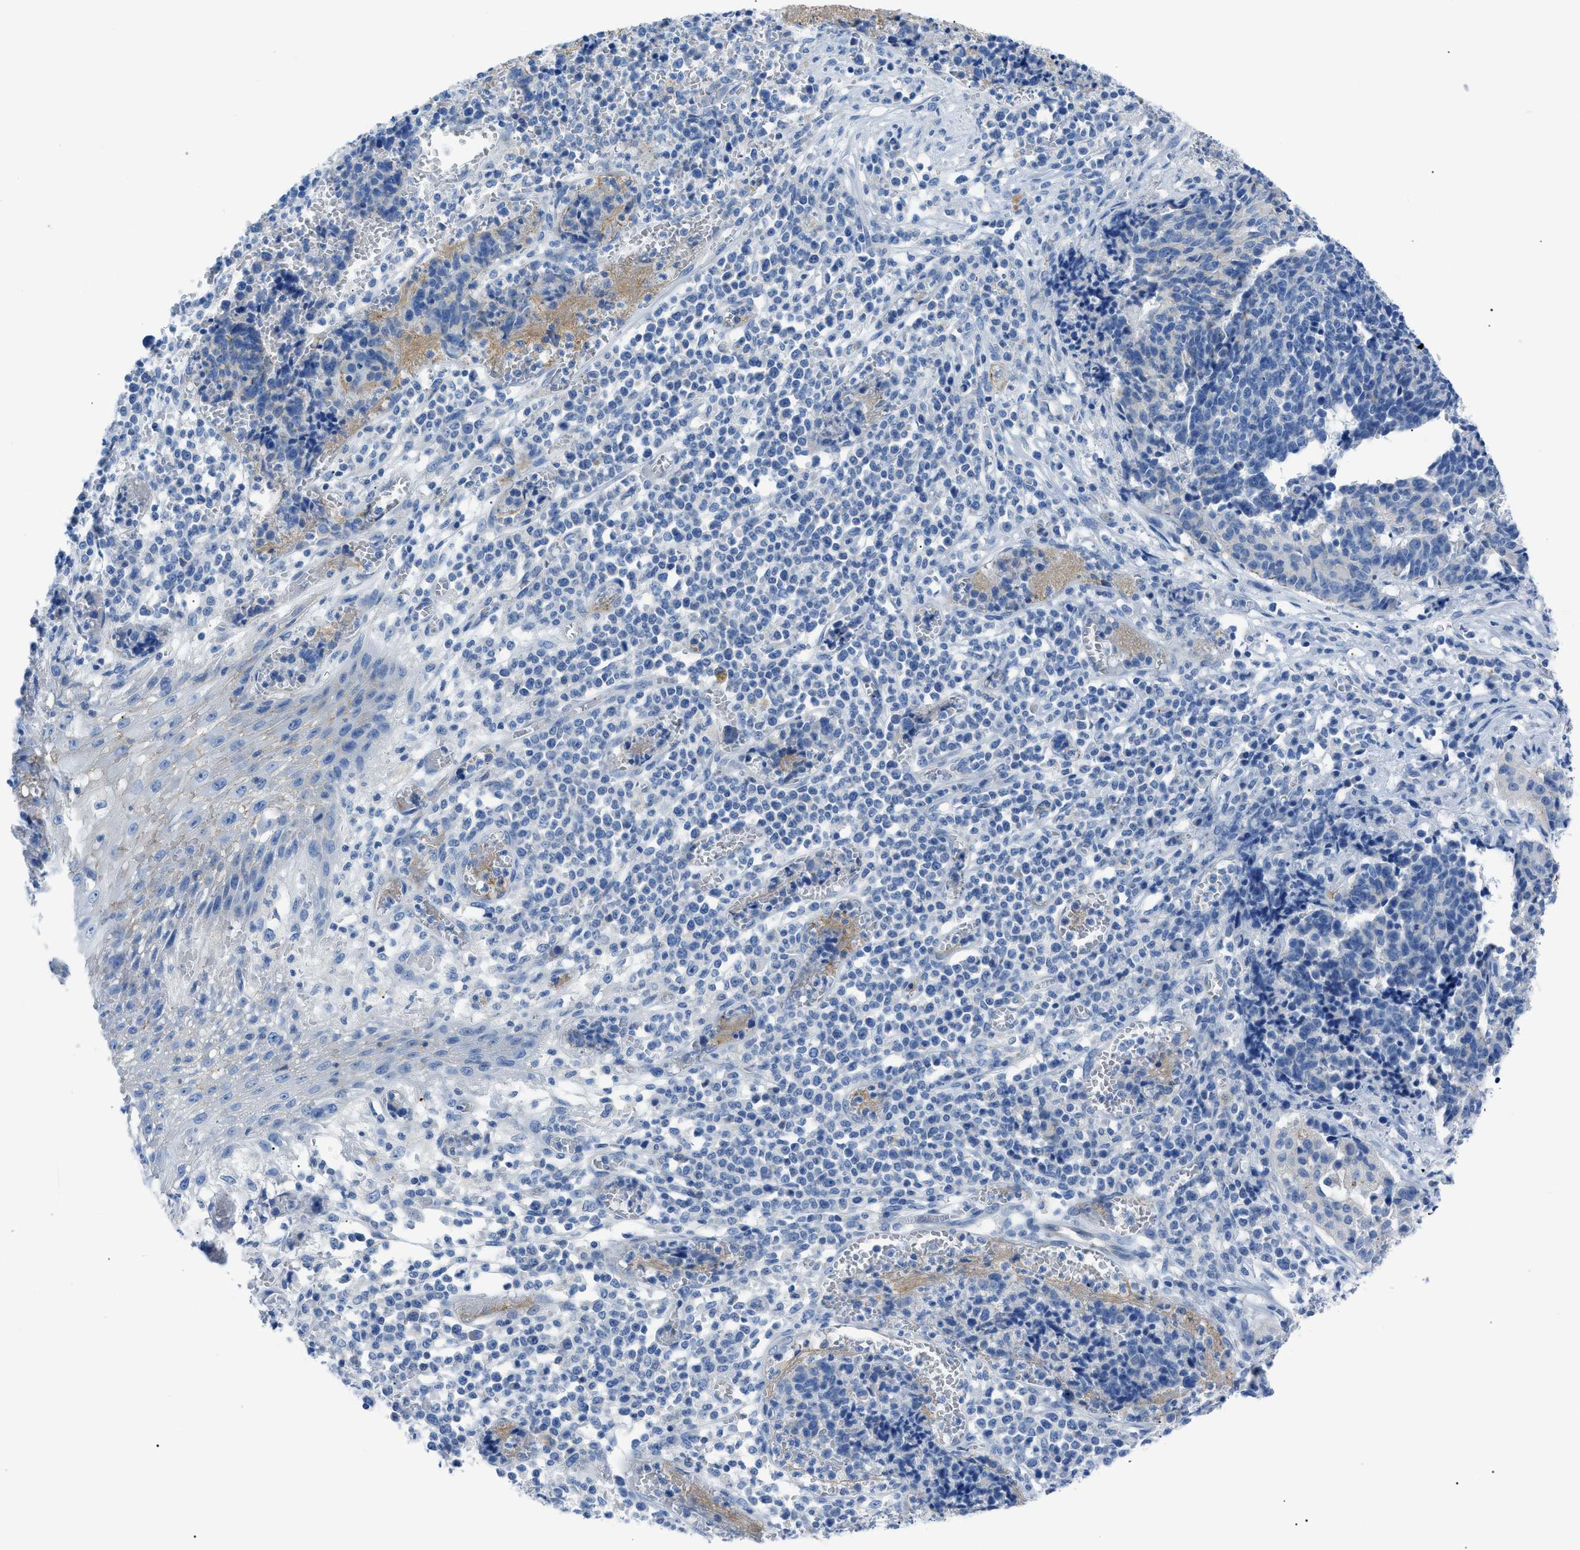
{"staining": {"intensity": "negative", "quantity": "none", "location": "none"}, "tissue": "cervical cancer", "cell_type": "Tumor cells", "image_type": "cancer", "snomed": [{"axis": "morphology", "description": "Squamous cell carcinoma, NOS"}, {"axis": "topography", "description": "Cervix"}], "caption": "This is an immunohistochemistry (IHC) photomicrograph of human cervical cancer (squamous cell carcinoma). There is no positivity in tumor cells.", "gene": "ZDHHC24", "patient": {"sex": "female", "age": 35}}